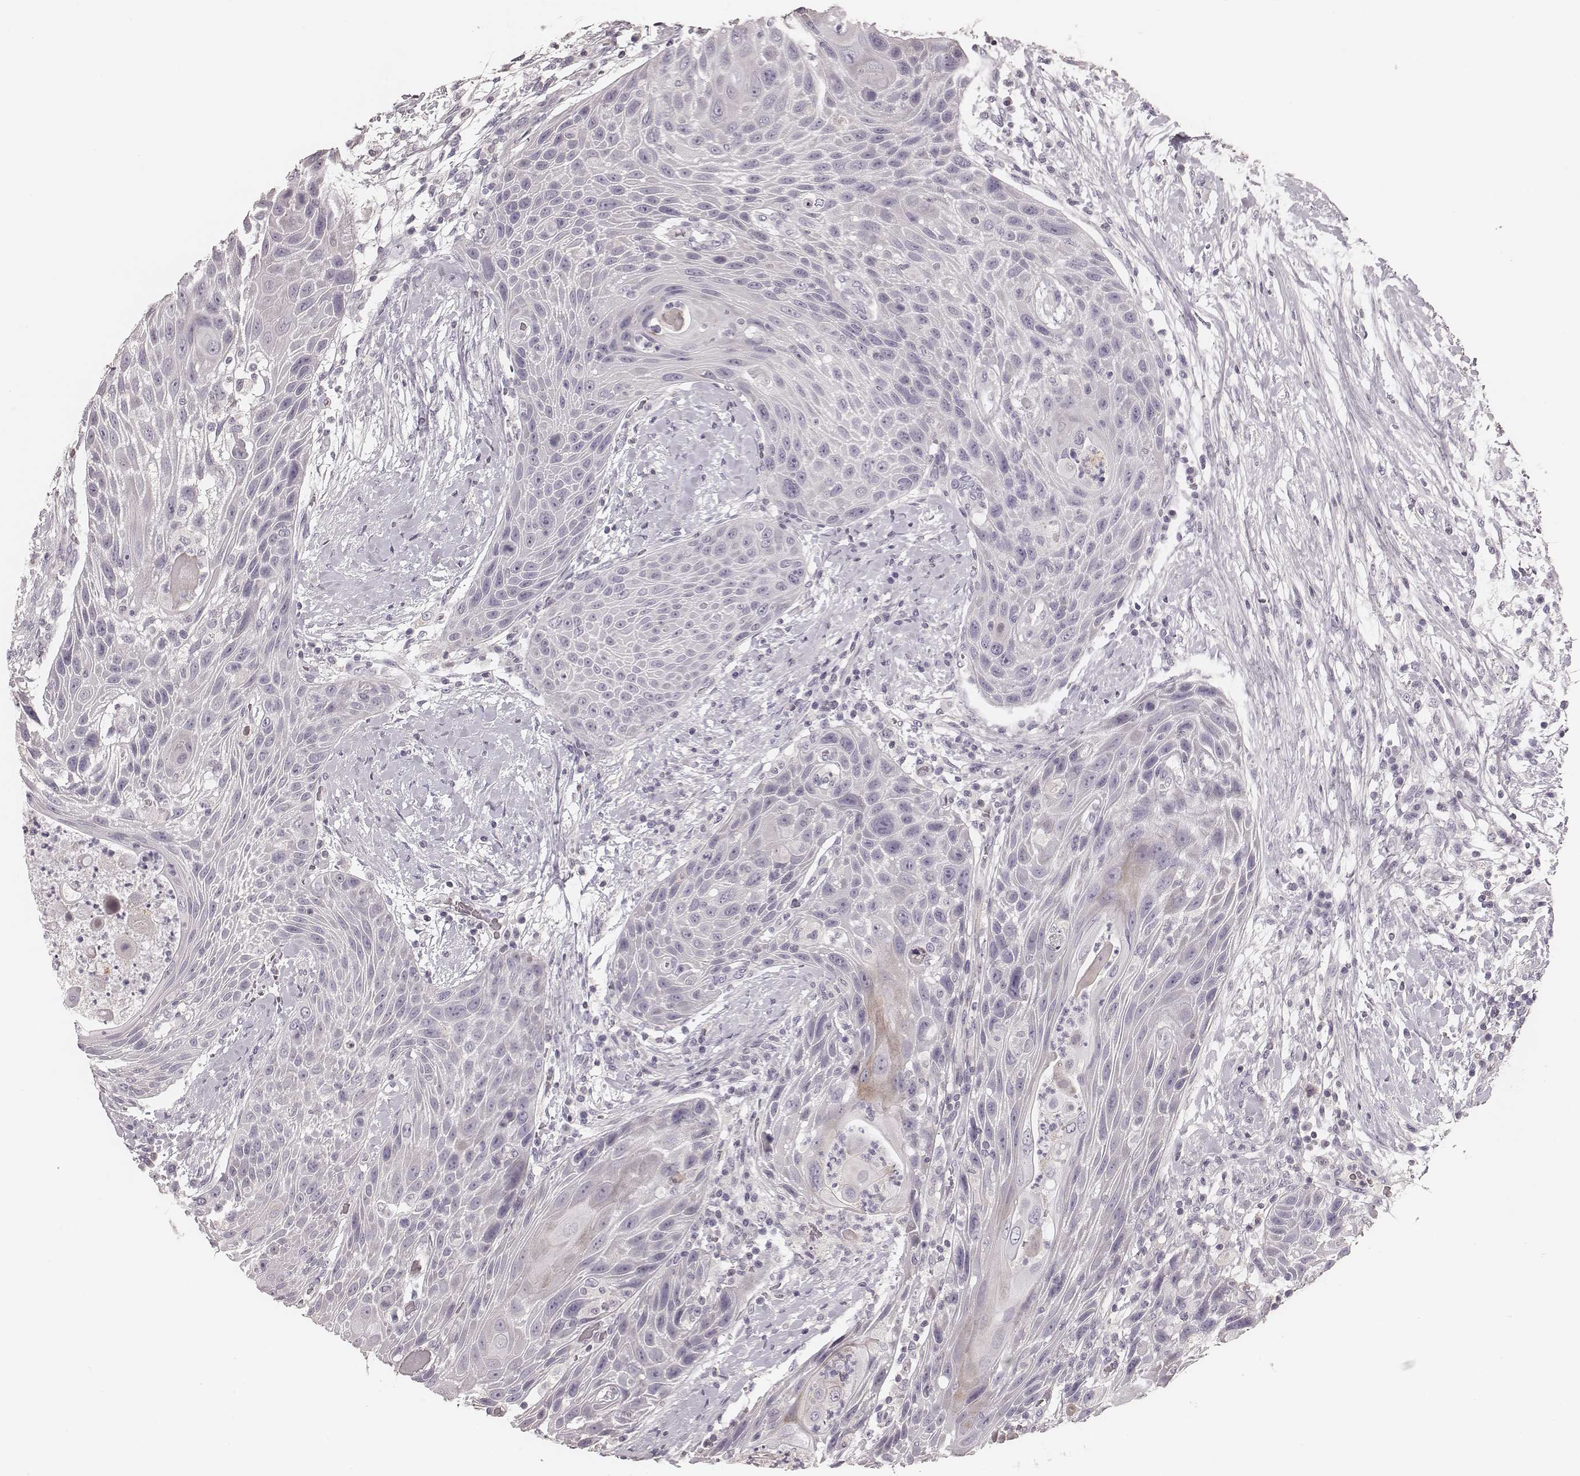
{"staining": {"intensity": "negative", "quantity": "none", "location": "none"}, "tissue": "head and neck cancer", "cell_type": "Tumor cells", "image_type": "cancer", "snomed": [{"axis": "morphology", "description": "Squamous cell carcinoma, NOS"}, {"axis": "topography", "description": "Head-Neck"}], "caption": "A micrograph of head and neck squamous cell carcinoma stained for a protein shows no brown staining in tumor cells.", "gene": "S100Z", "patient": {"sex": "male", "age": 69}}